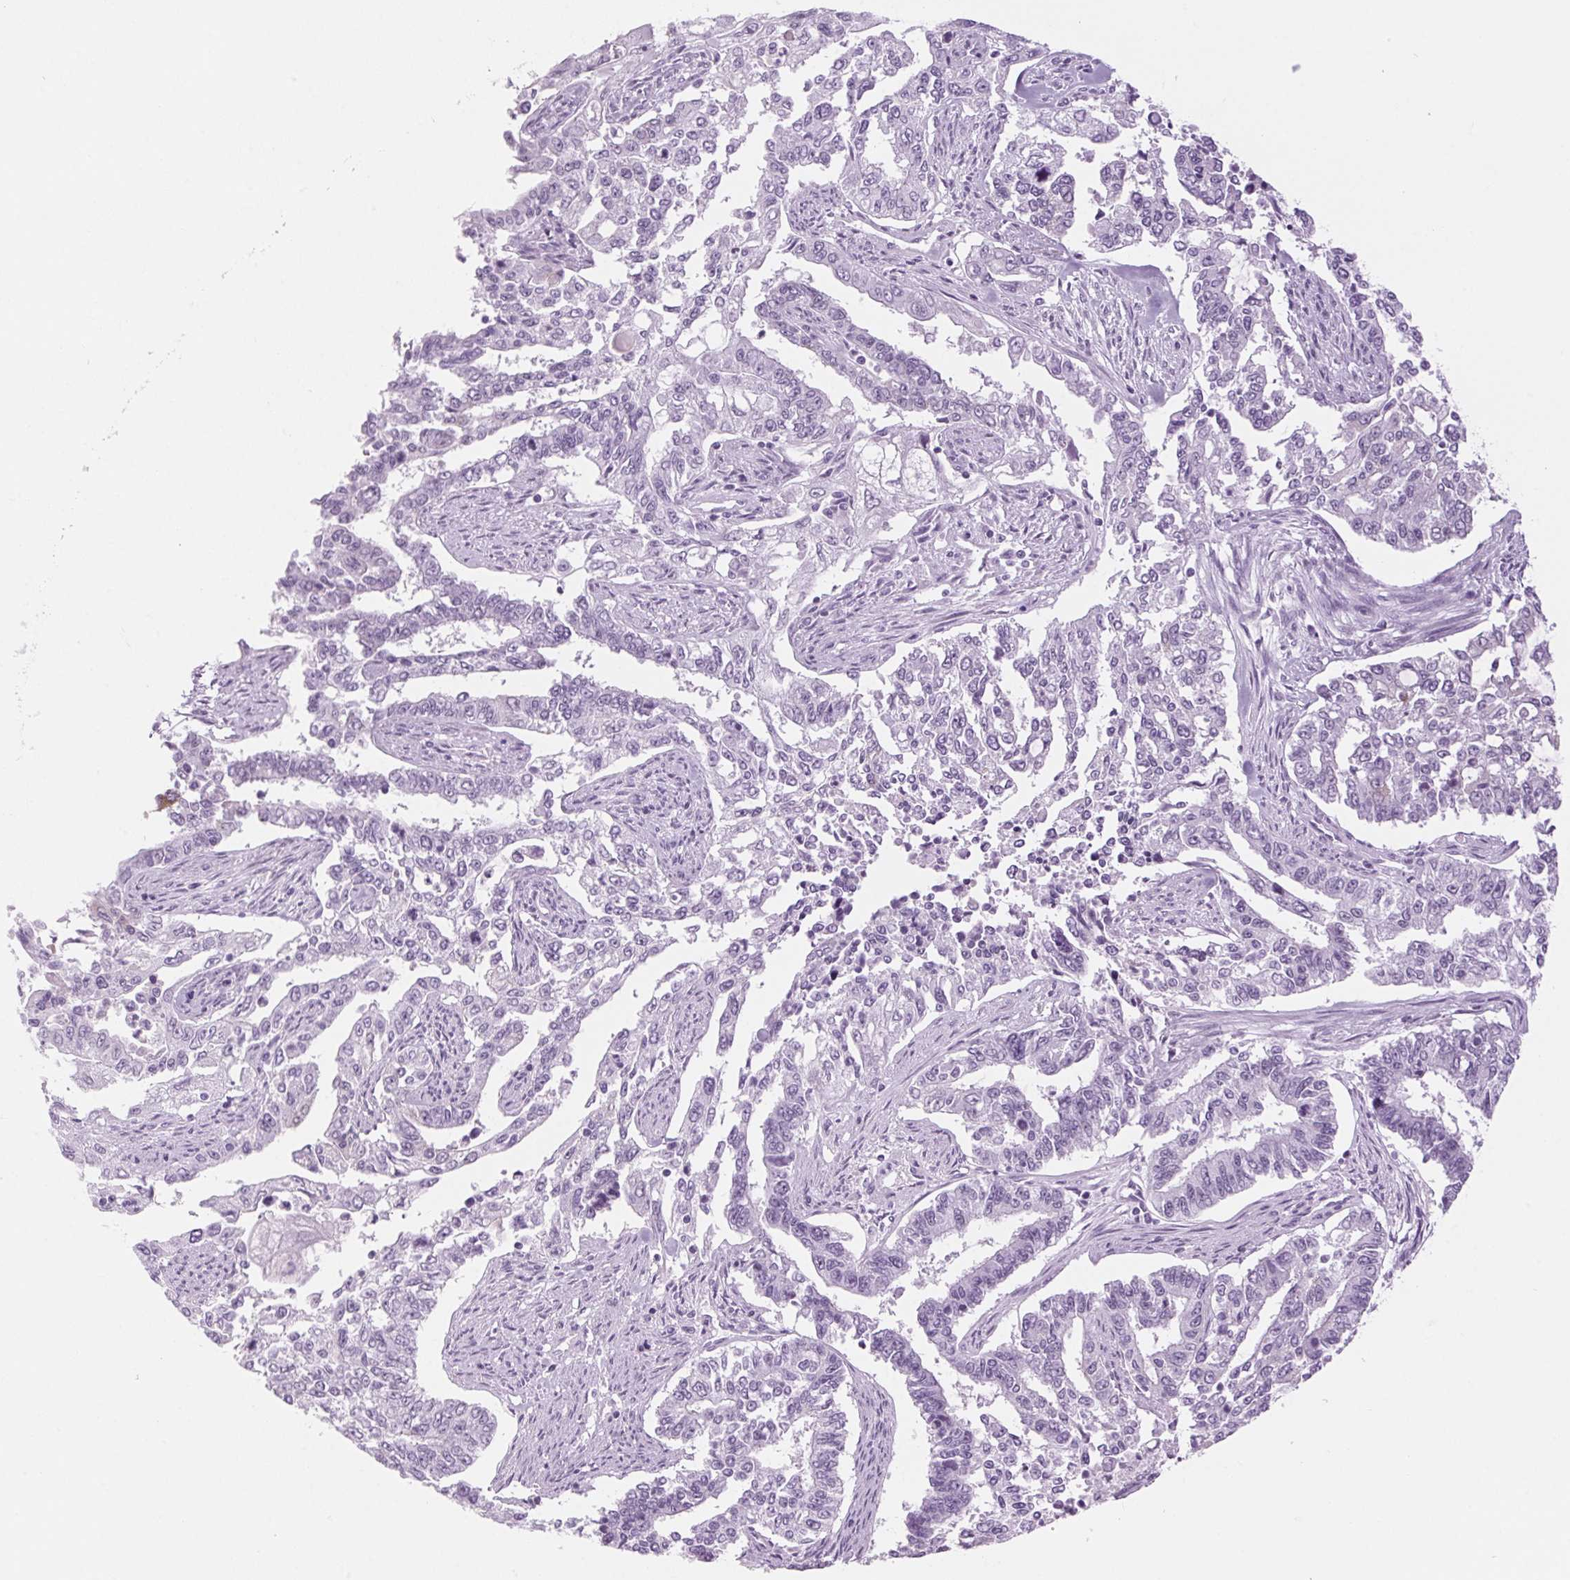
{"staining": {"intensity": "negative", "quantity": "none", "location": "none"}, "tissue": "endometrial cancer", "cell_type": "Tumor cells", "image_type": "cancer", "snomed": [{"axis": "morphology", "description": "Adenocarcinoma, NOS"}, {"axis": "topography", "description": "Uterus"}], "caption": "A micrograph of human adenocarcinoma (endometrial) is negative for staining in tumor cells. Nuclei are stained in blue.", "gene": "BCAS1", "patient": {"sex": "female", "age": 59}}